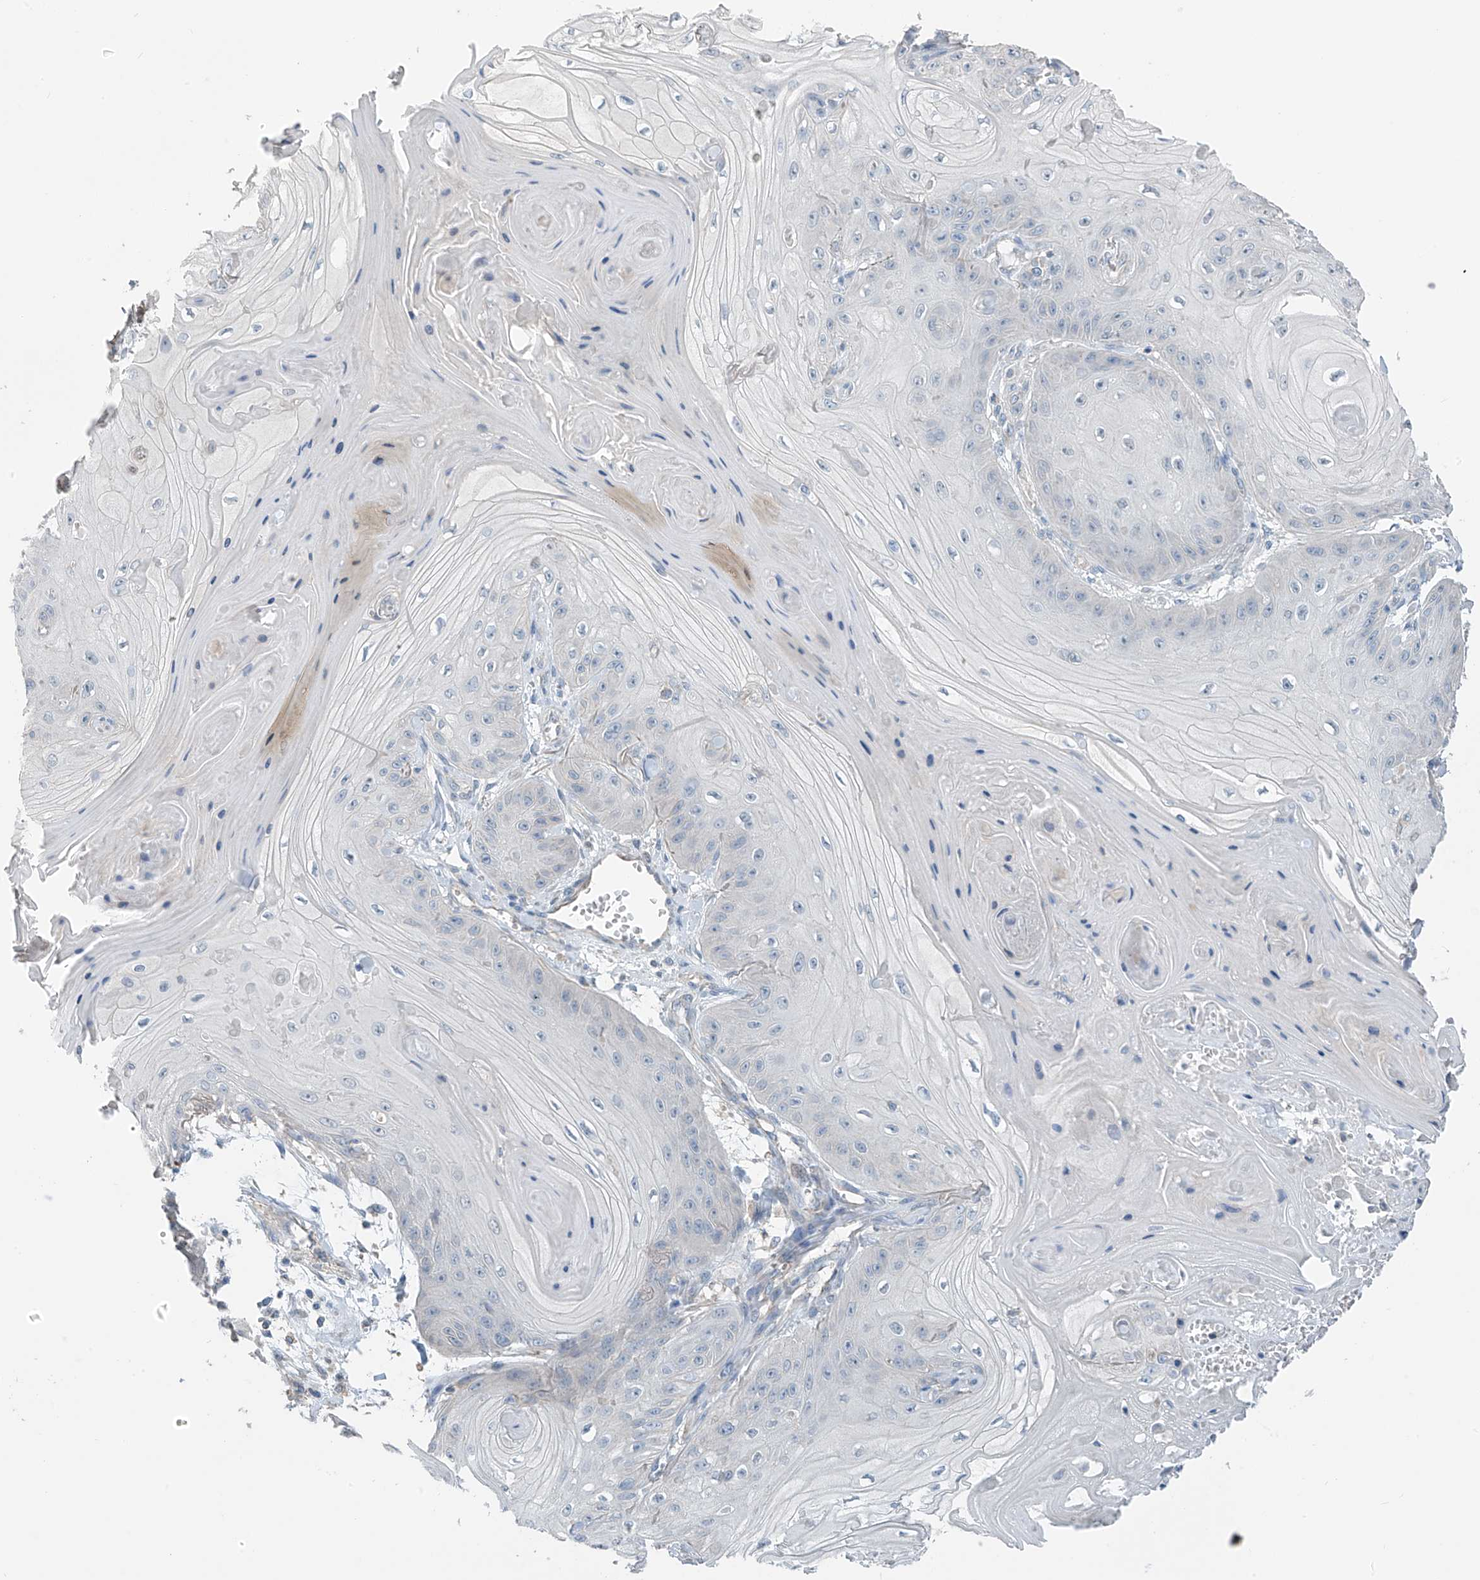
{"staining": {"intensity": "negative", "quantity": "none", "location": "none"}, "tissue": "skin cancer", "cell_type": "Tumor cells", "image_type": "cancer", "snomed": [{"axis": "morphology", "description": "Squamous cell carcinoma, NOS"}, {"axis": "topography", "description": "Skin"}], "caption": "IHC of human skin cancer exhibits no positivity in tumor cells.", "gene": "SYN3", "patient": {"sex": "male", "age": 74}}